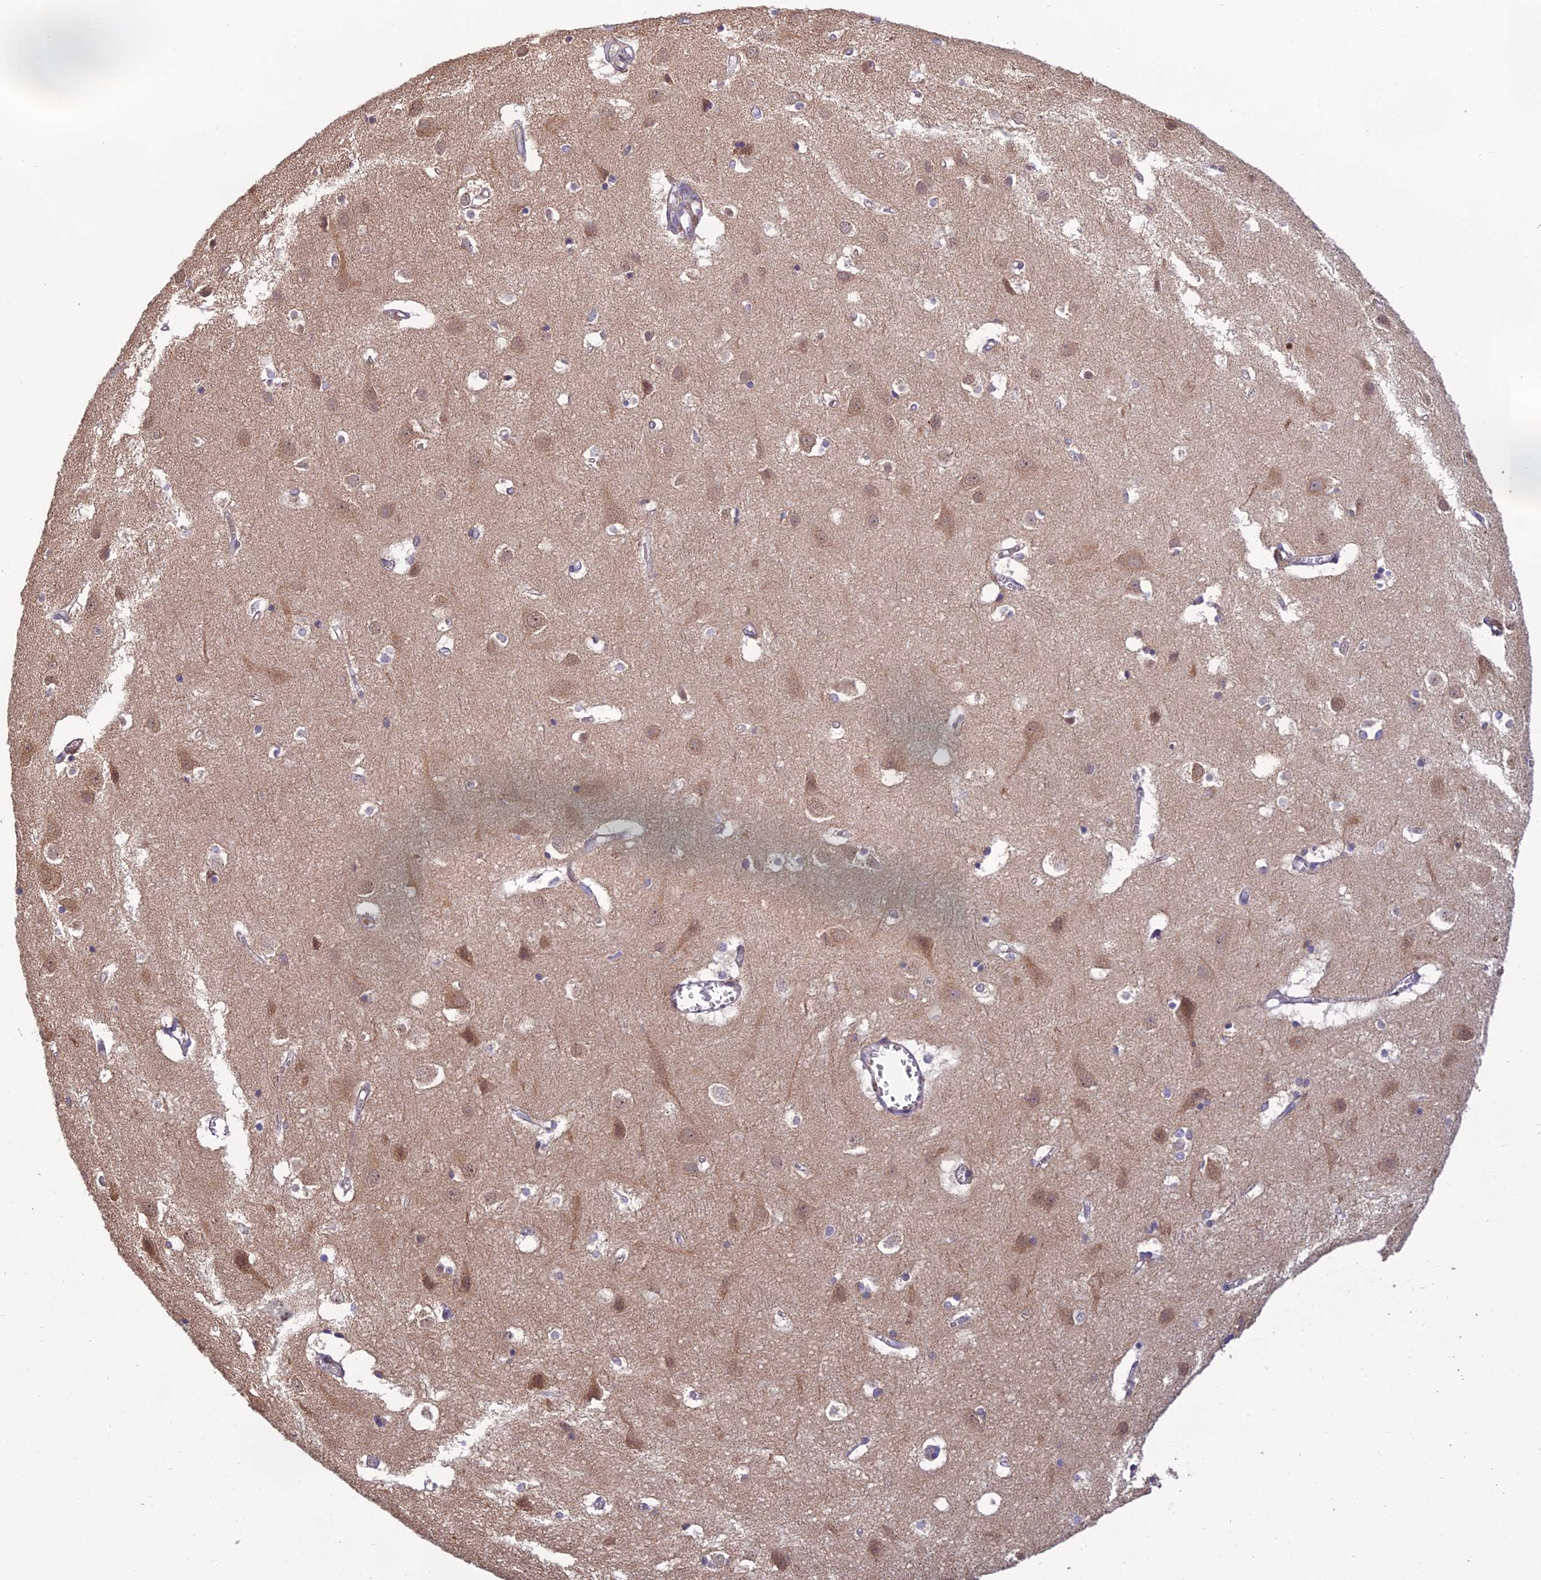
{"staining": {"intensity": "weak", "quantity": ">75%", "location": "cytoplasmic/membranous"}, "tissue": "cerebral cortex", "cell_type": "Endothelial cells", "image_type": "normal", "snomed": [{"axis": "morphology", "description": "Normal tissue, NOS"}, {"axis": "topography", "description": "Cerebral cortex"}], "caption": "Benign cerebral cortex demonstrates weak cytoplasmic/membranous staining in approximately >75% of endothelial cells The protein is shown in brown color, while the nuclei are stained blue..", "gene": "MRNIP", "patient": {"sex": "male", "age": 54}}